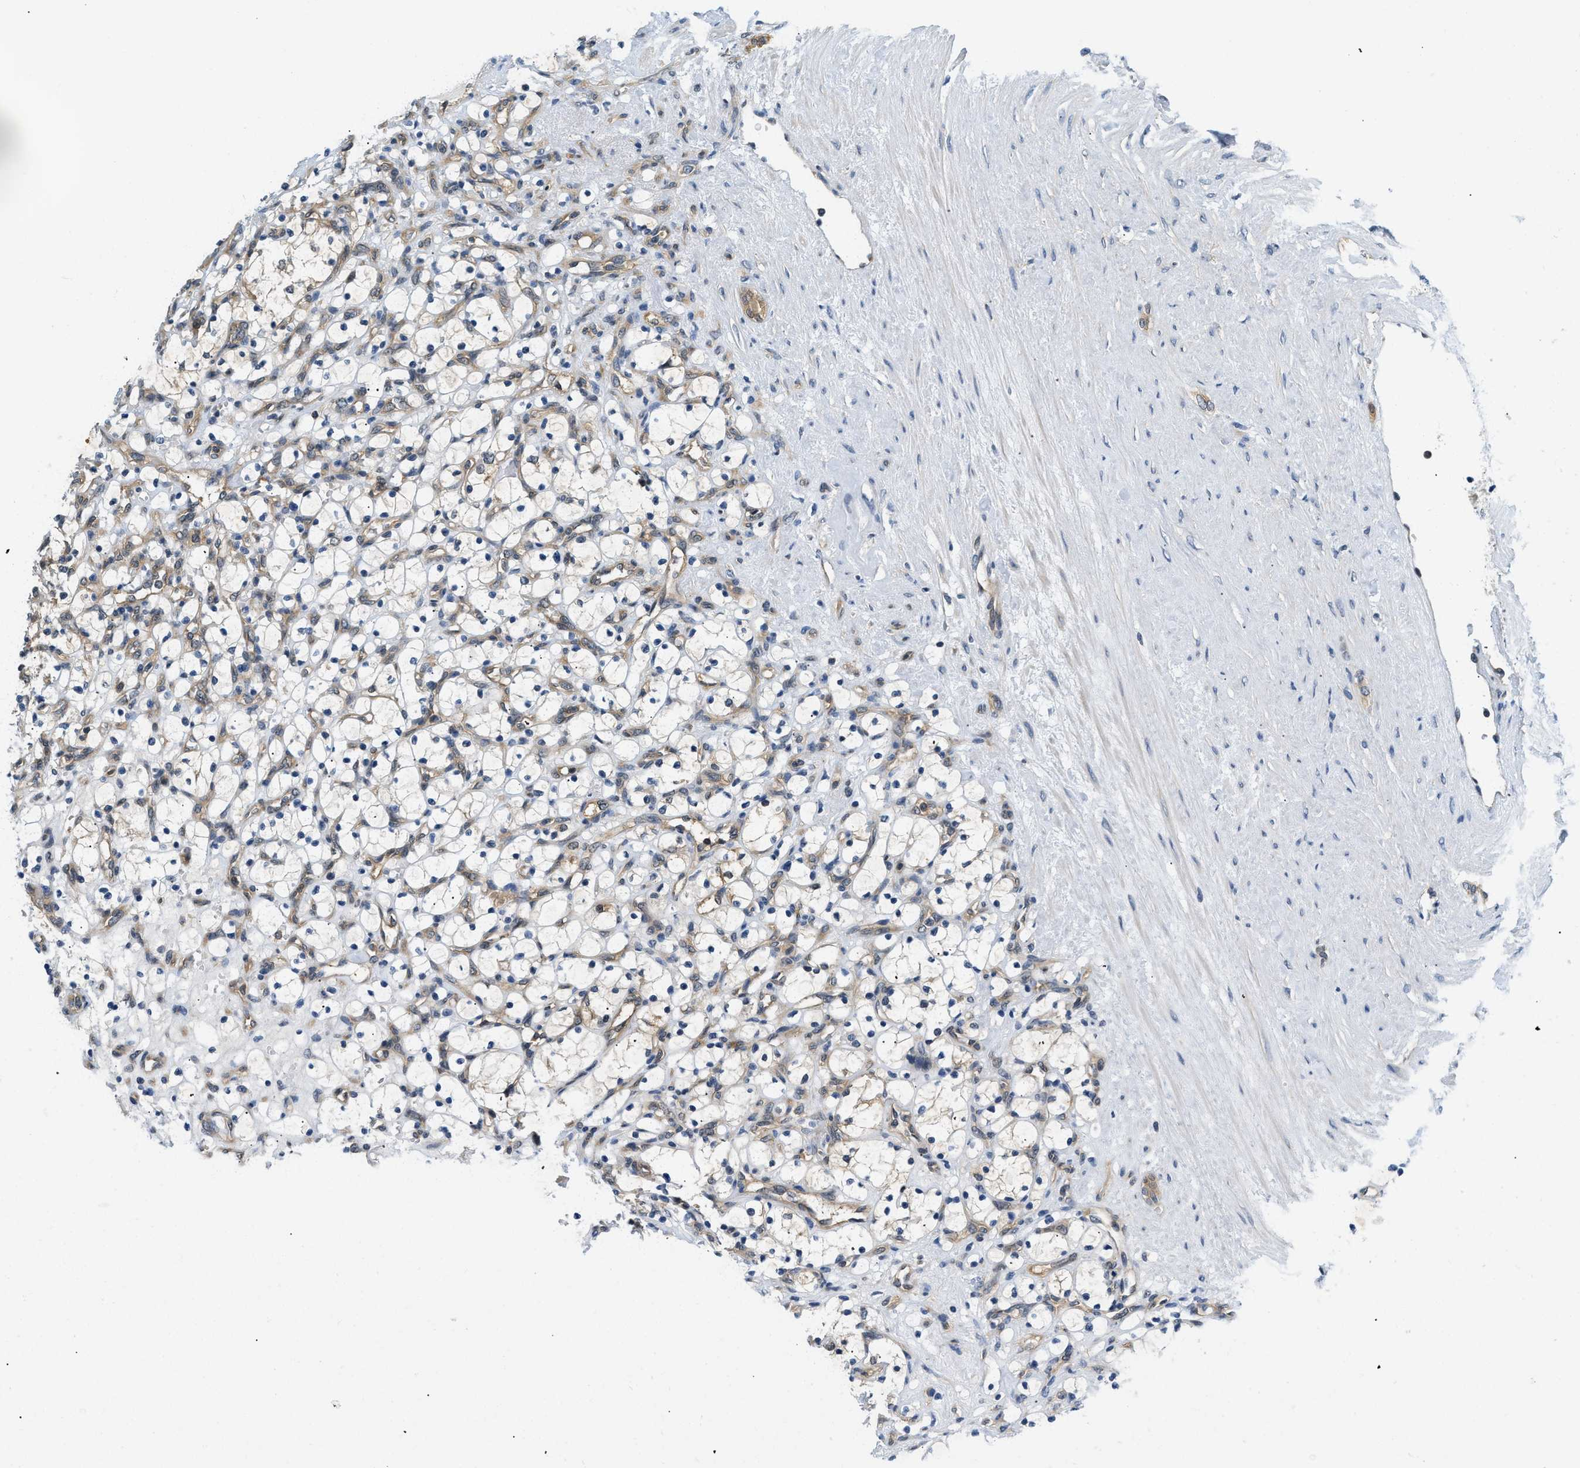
{"staining": {"intensity": "negative", "quantity": "none", "location": "none"}, "tissue": "renal cancer", "cell_type": "Tumor cells", "image_type": "cancer", "snomed": [{"axis": "morphology", "description": "Adenocarcinoma, NOS"}, {"axis": "topography", "description": "Kidney"}], "caption": "Tumor cells are negative for brown protein staining in renal cancer. (Brightfield microscopy of DAB IHC at high magnification).", "gene": "EIF4EBP2", "patient": {"sex": "female", "age": 69}}